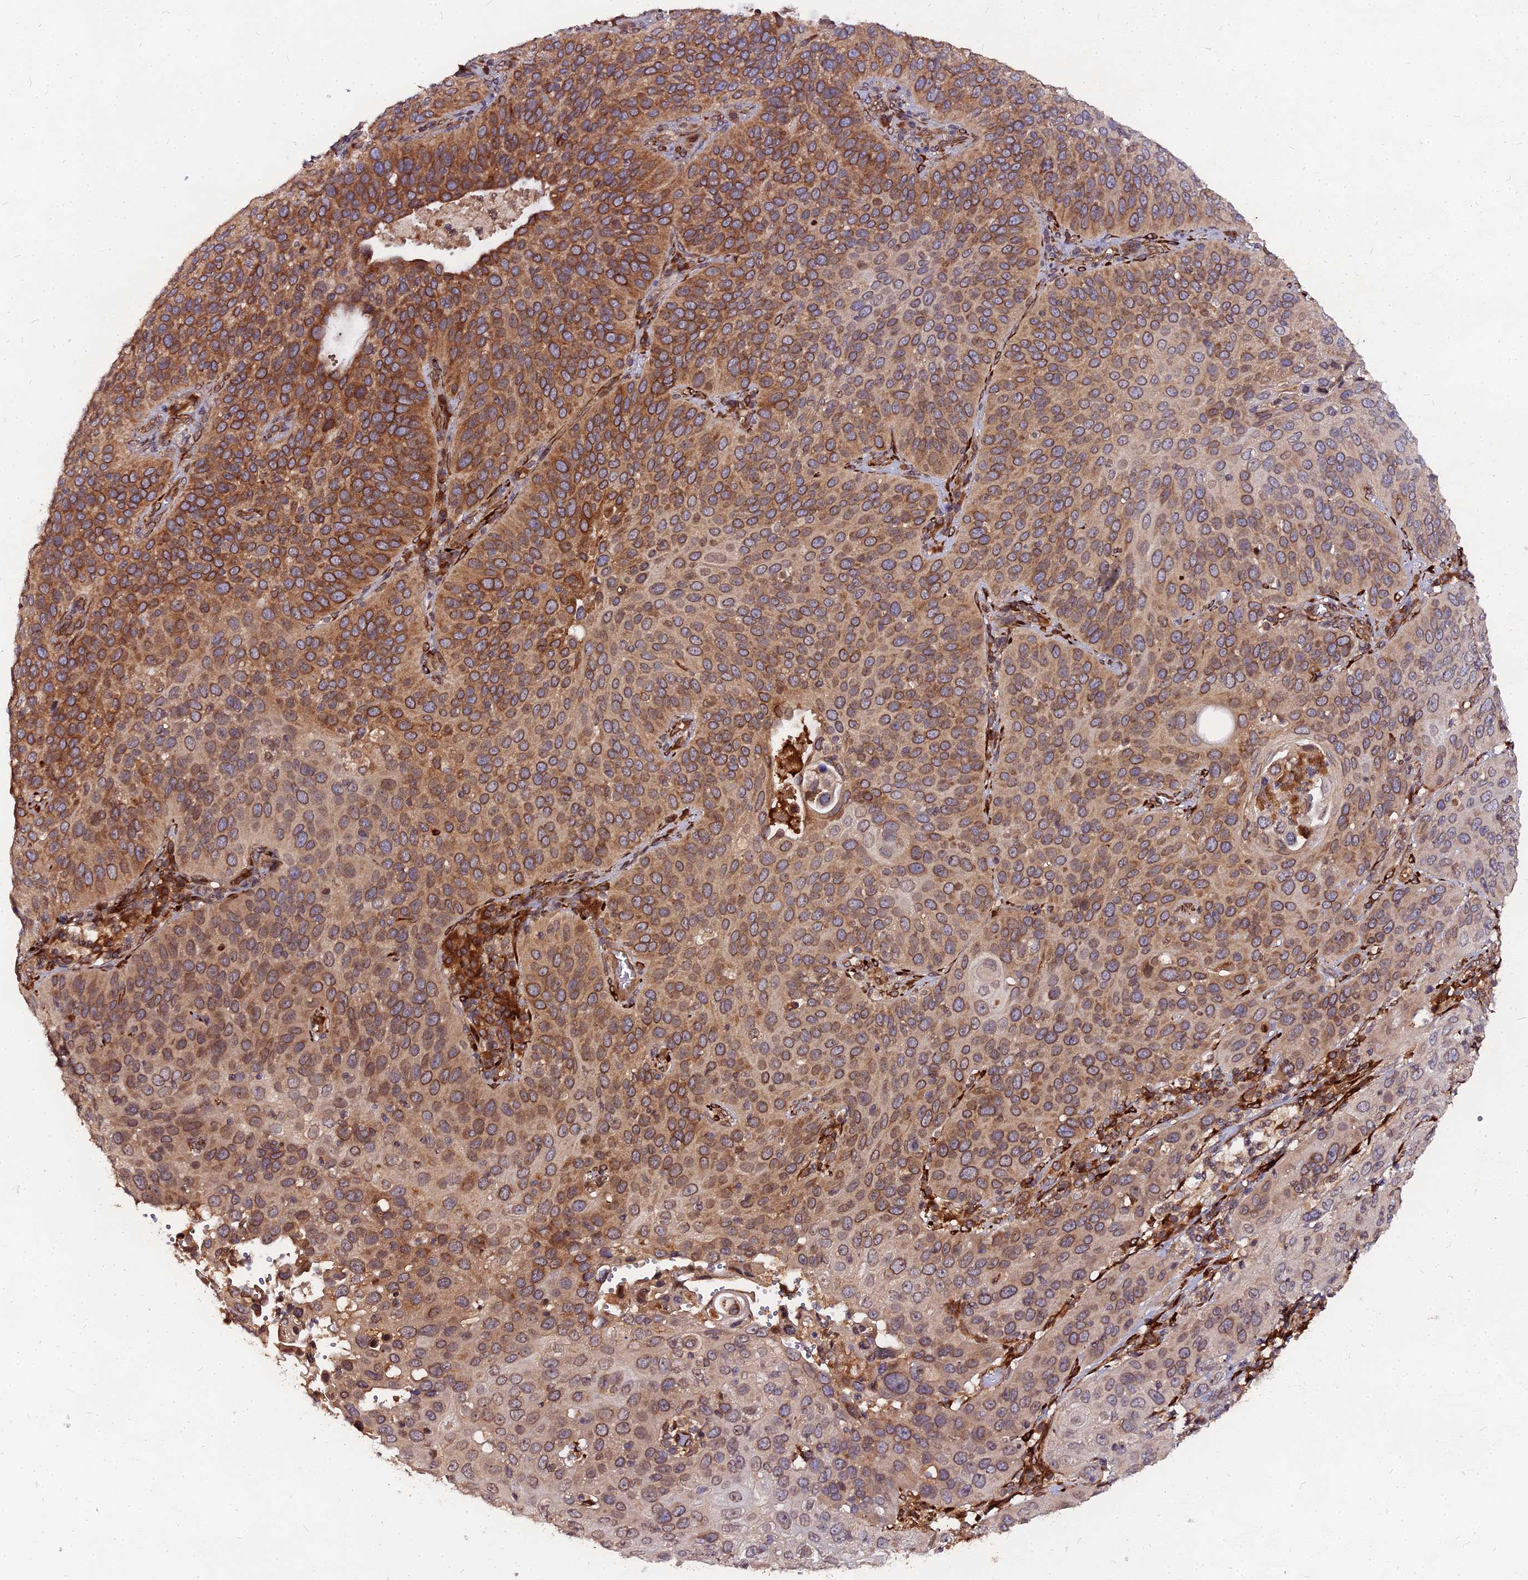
{"staining": {"intensity": "moderate", "quantity": ">75%", "location": "cytoplasmic/membranous"}, "tissue": "cervical cancer", "cell_type": "Tumor cells", "image_type": "cancer", "snomed": [{"axis": "morphology", "description": "Squamous cell carcinoma, NOS"}, {"axis": "topography", "description": "Cervix"}], "caption": "Protein analysis of cervical cancer tissue shows moderate cytoplasmic/membranous staining in approximately >75% of tumor cells. (DAB (3,3'-diaminobenzidine) = brown stain, brightfield microscopy at high magnification).", "gene": "PDE4D", "patient": {"sex": "female", "age": 36}}